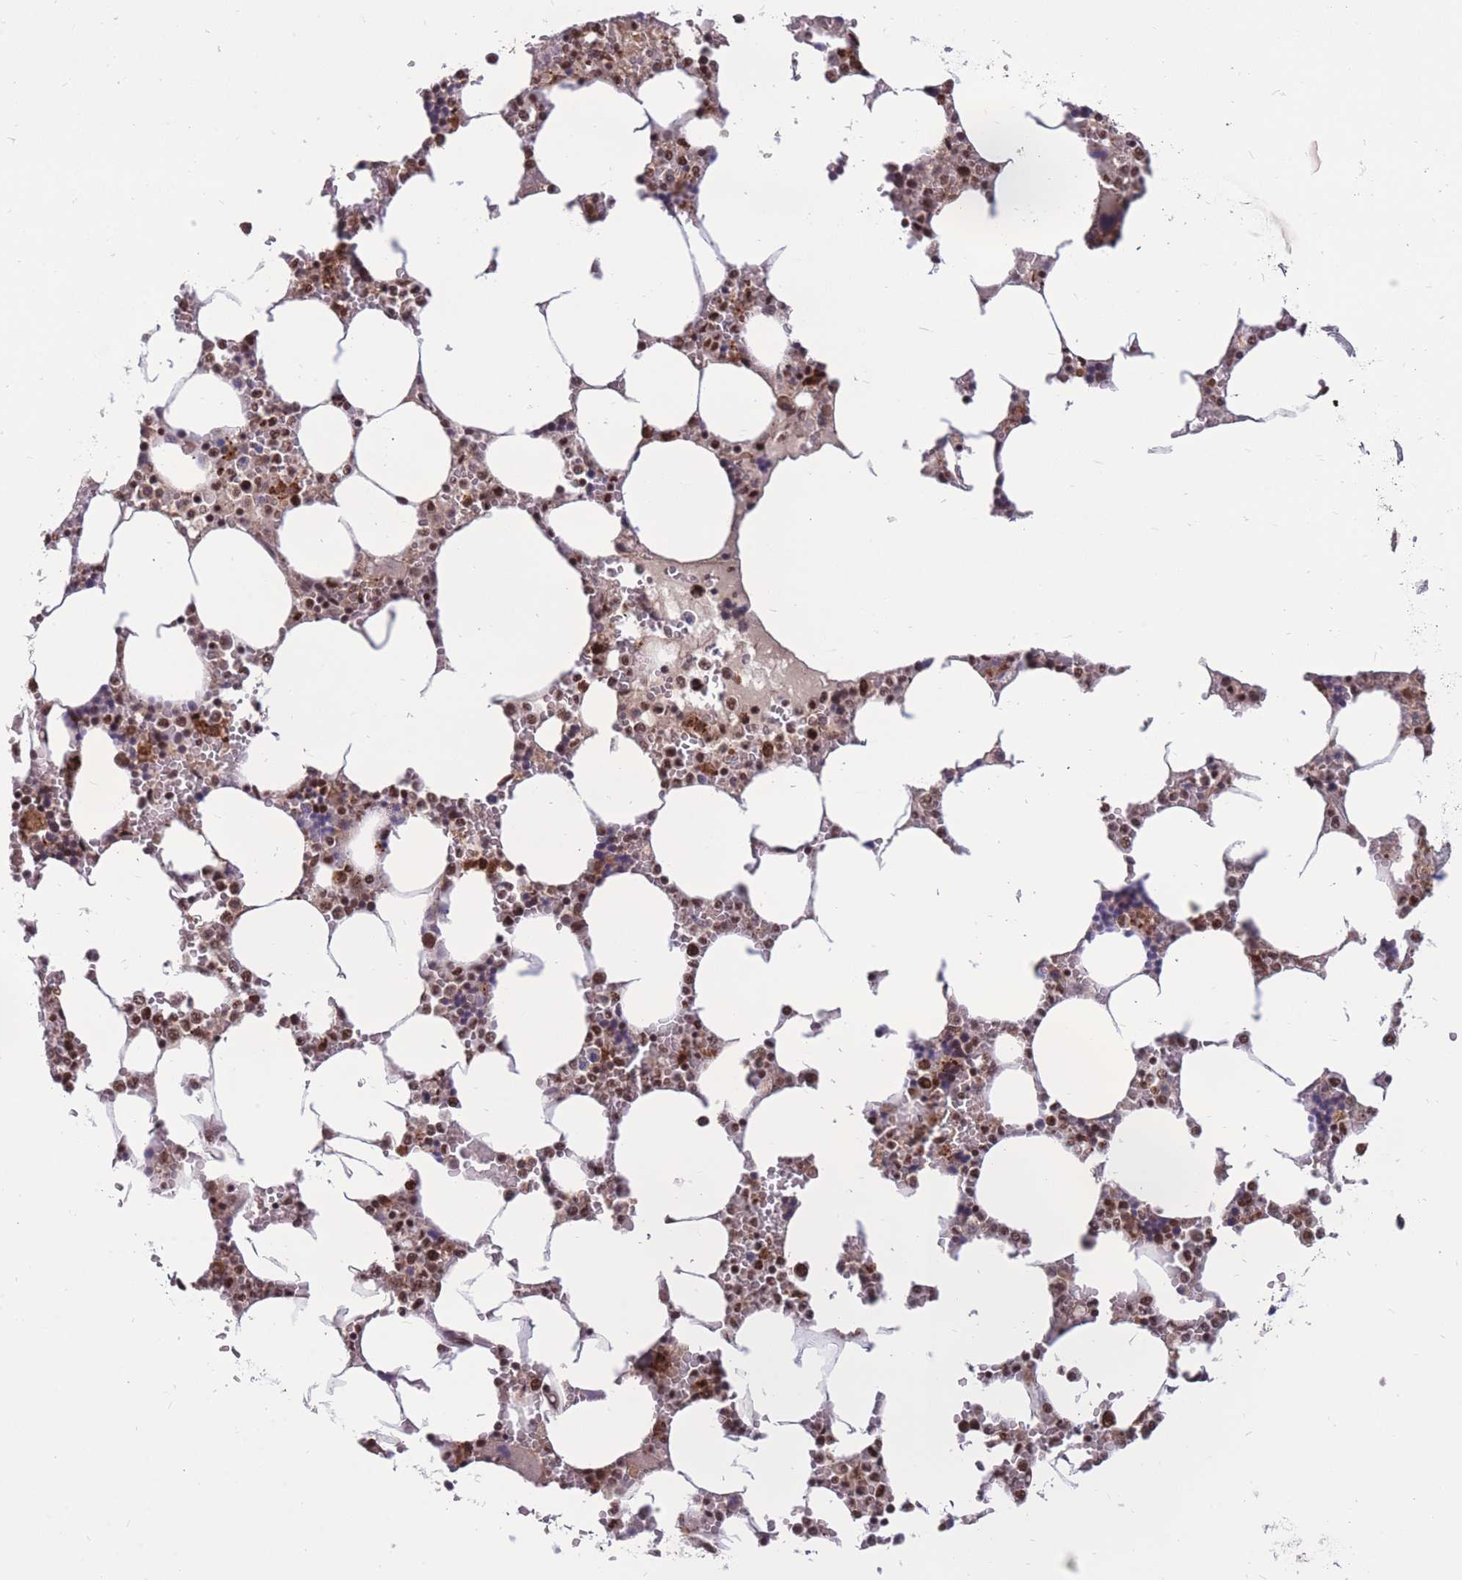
{"staining": {"intensity": "strong", "quantity": ">75%", "location": "nuclear"}, "tissue": "bone marrow", "cell_type": "Hematopoietic cells", "image_type": "normal", "snomed": [{"axis": "morphology", "description": "Normal tissue, NOS"}, {"axis": "topography", "description": "Bone marrow"}], "caption": "Immunohistochemical staining of unremarkable human bone marrow shows high levels of strong nuclear positivity in about >75% of hematopoietic cells. (Brightfield microscopy of DAB IHC at high magnification).", "gene": "PRPF19", "patient": {"sex": "male", "age": 64}}